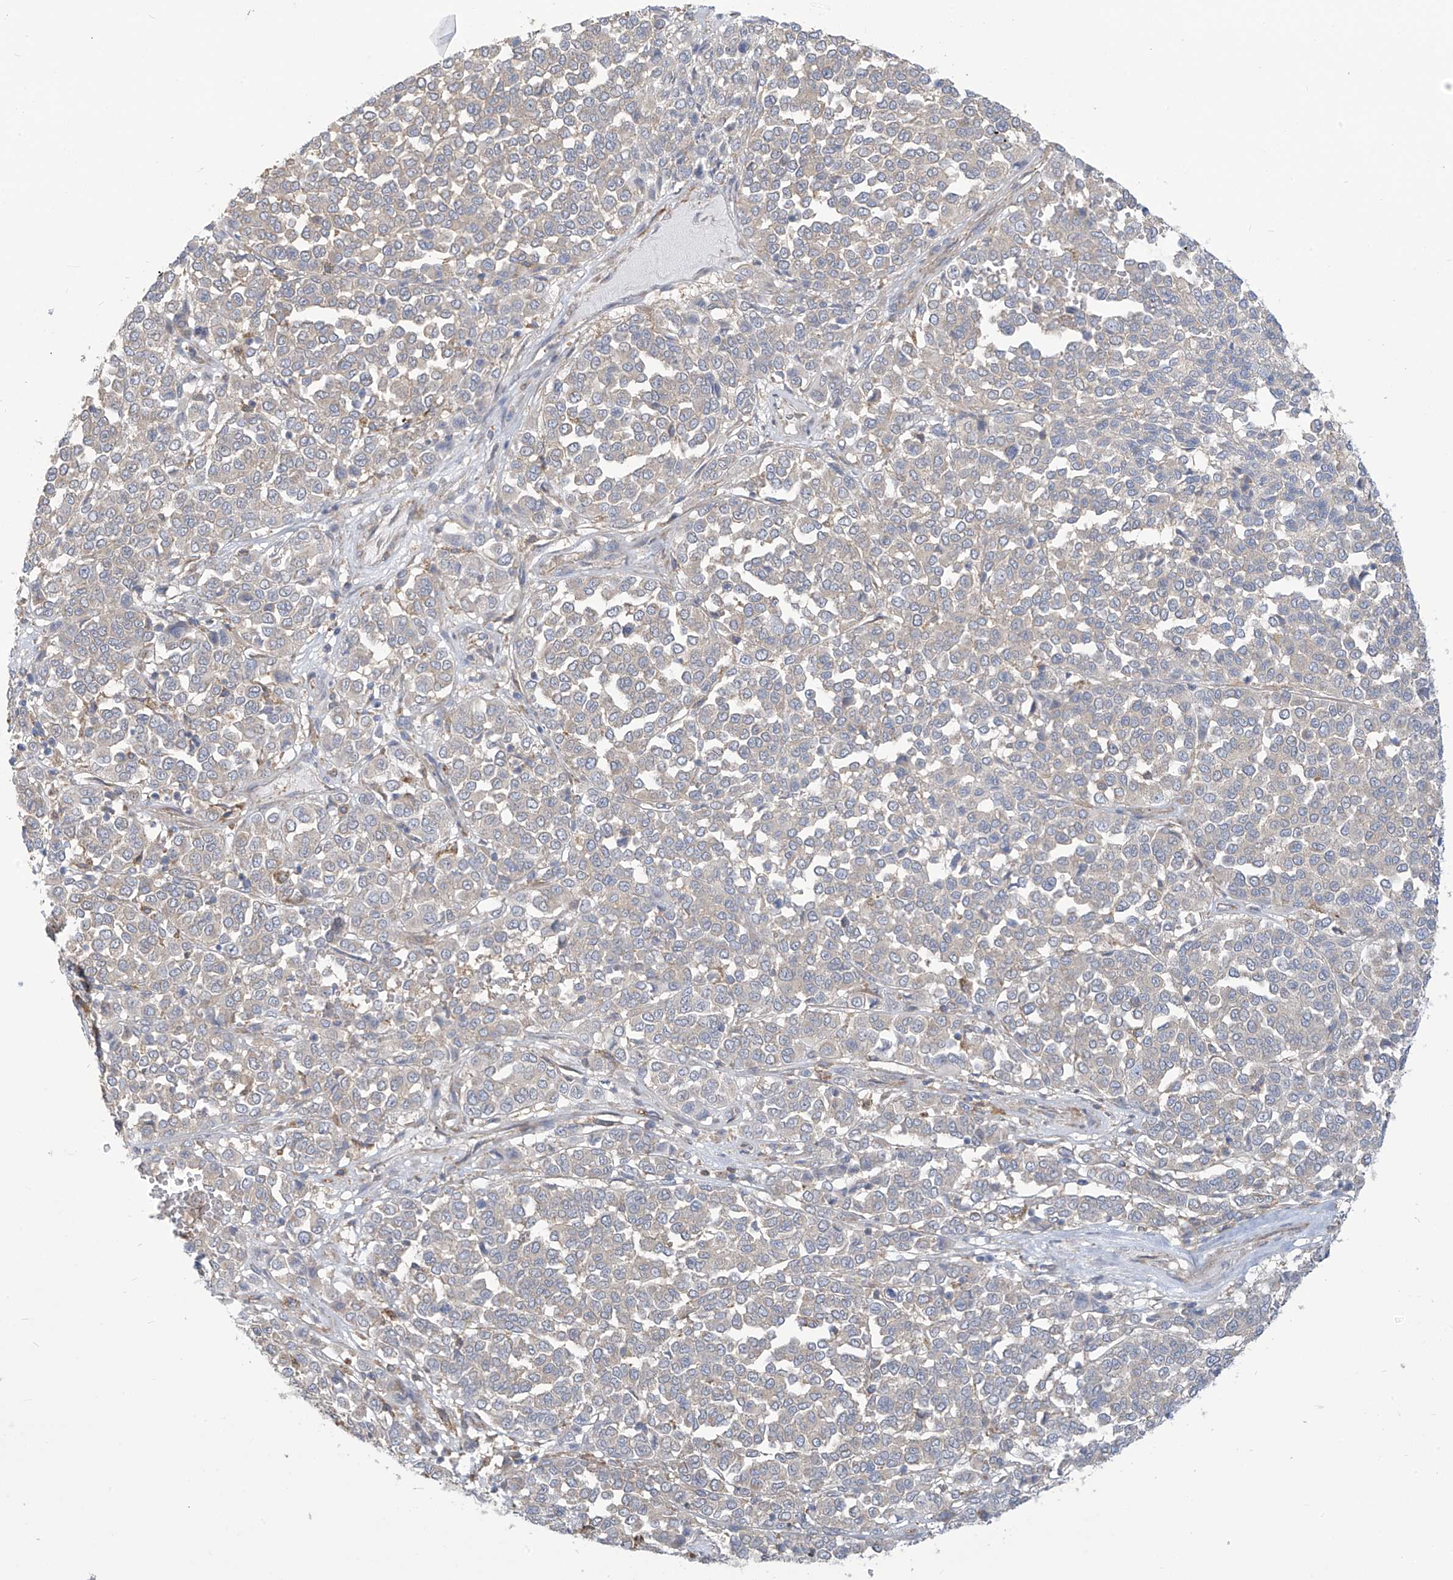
{"staining": {"intensity": "negative", "quantity": "none", "location": "none"}, "tissue": "melanoma", "cell_type": "Tumor cells", "image_type": "cancer", "snomed": [{"axis": "morphology", "description": "Malignant melanoma, Metastatic site"}, {"axis": "topography", "description": "Pancreas"}], "caption": "Immunohistochemistry (IHC) photomicrograph of human malignant melanoma (metastatic site) stained for a protein (brown), which reveals no staining in tumor cells.", "gene": "ADAT2", "patient": {"sex": "female", "age": 30}}